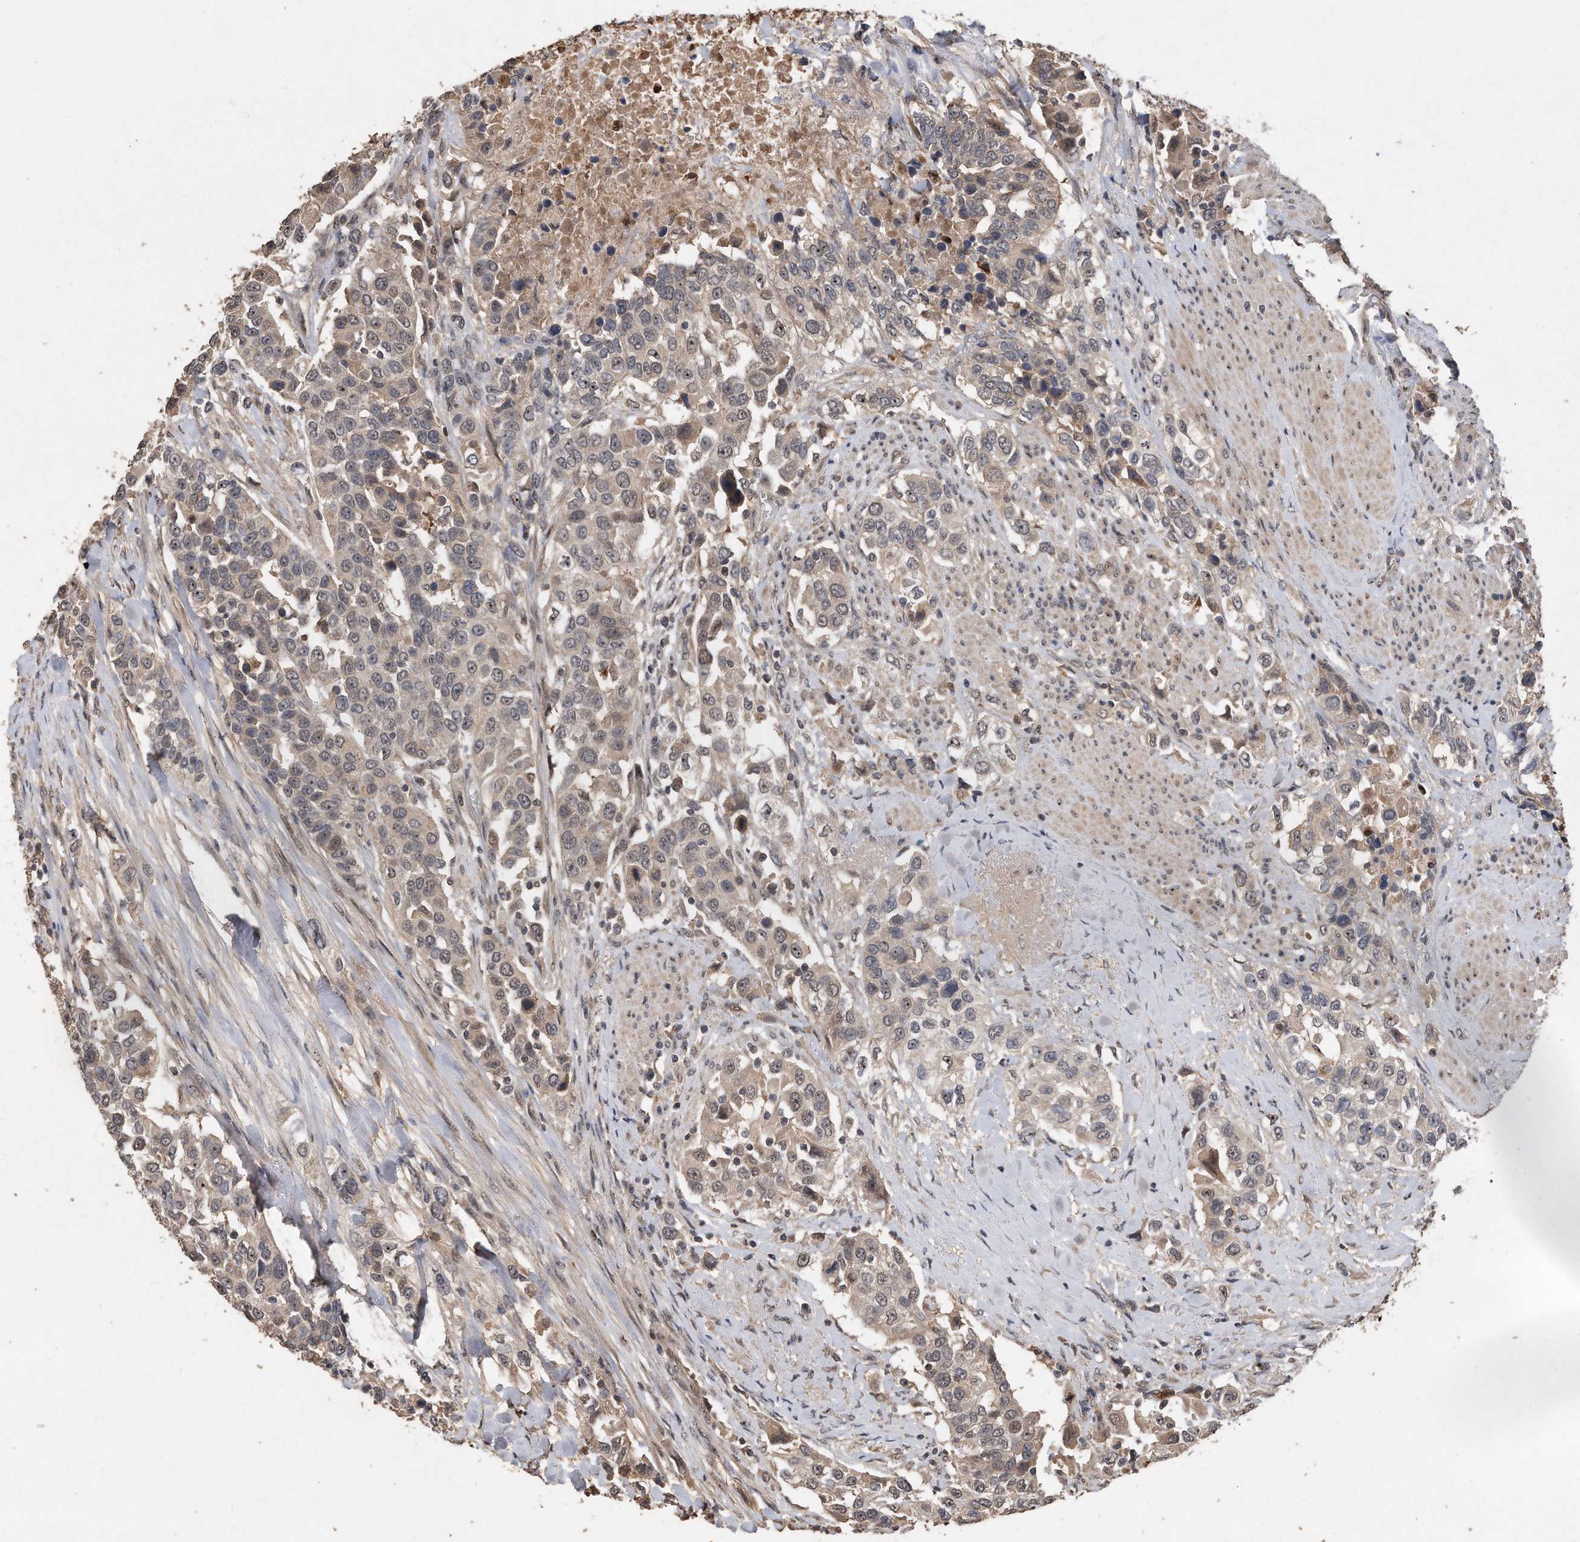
{"staining": {"intensity": "weak", "quantity": "25%-75%", "location": "cytoplasmic/membranous,nuclear"}, "tissue": "urothelial cancer", "cell_type": "Tumor cells", "image_type": "cancer", "snomed": [{"axis": "morphology", "description": "Urothelial carcinoma, High grade"}, {"axis": "topography", "description": "Urinary bladder"}], "caption": "DAB (3,3'-diaminobenzidine) immunohistochemical staining of urothelial cancer reveals weak cytoplasmic/membranous and nuclear protein expression in about 25%-75% of tumor cells. Nuclei are stained in blue.", "gene": "PELO", "patient": {"sex": "female", "age": 80}}